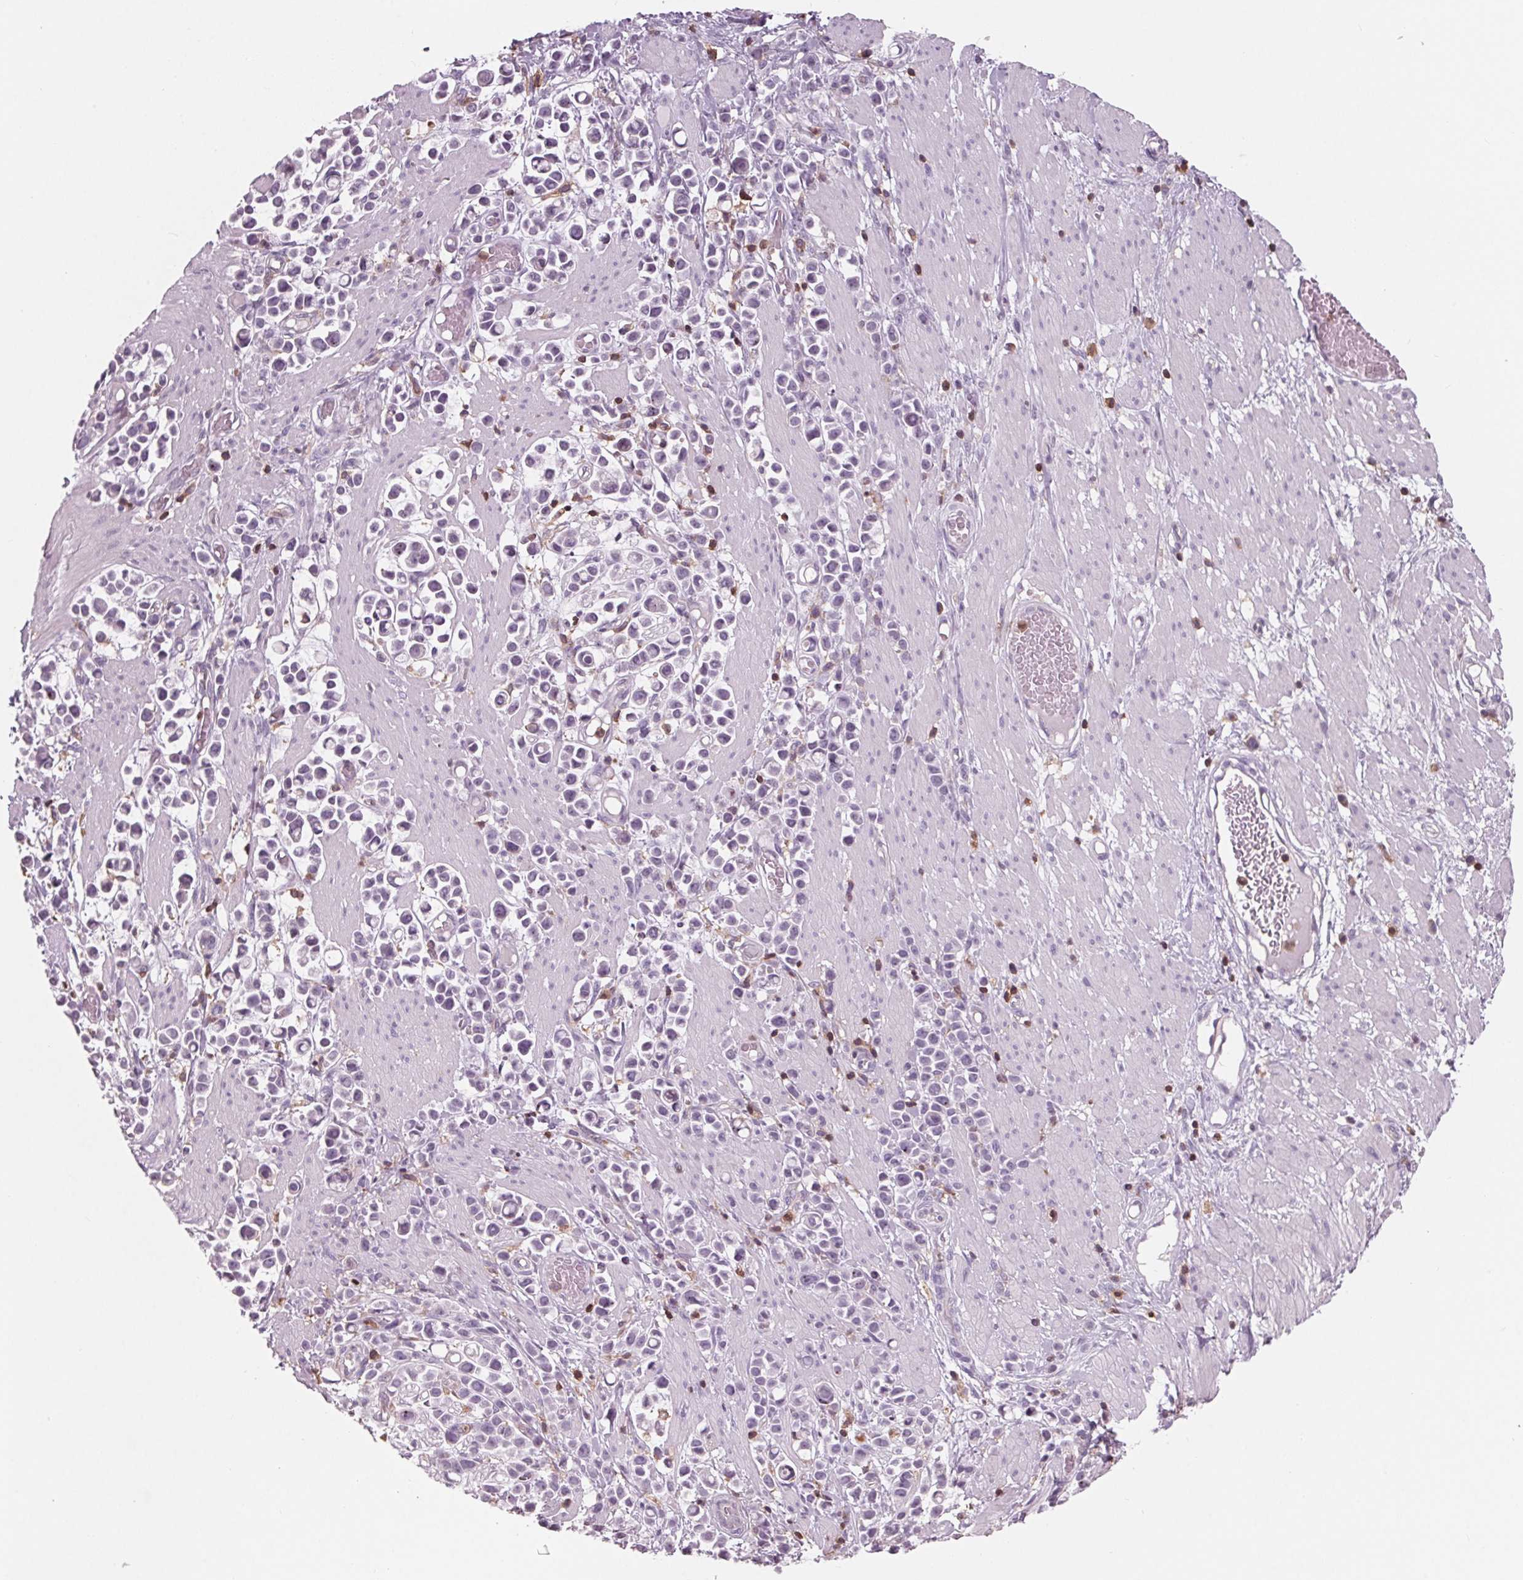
{"staining": {"intensity": "negative", "quantity": "none", "location": "none"}, "tissue": "stomach cancer", "cell_type": "Tumor cells", "image_type": "cancer", "snomed": [{"axis": "morphology", "description": "Adenocarcinoma, NOS"}, {"axis": "topography", "description": "Stomach"}], "caption": "DAB (3,3'-diaminobenzidine) immunohistochemical staining of stomach adenocarcinoma reveals no significant expression in tumor cells.", "gene": "ARHGAP25", "patient": {"sex": "male", "age": 82}}